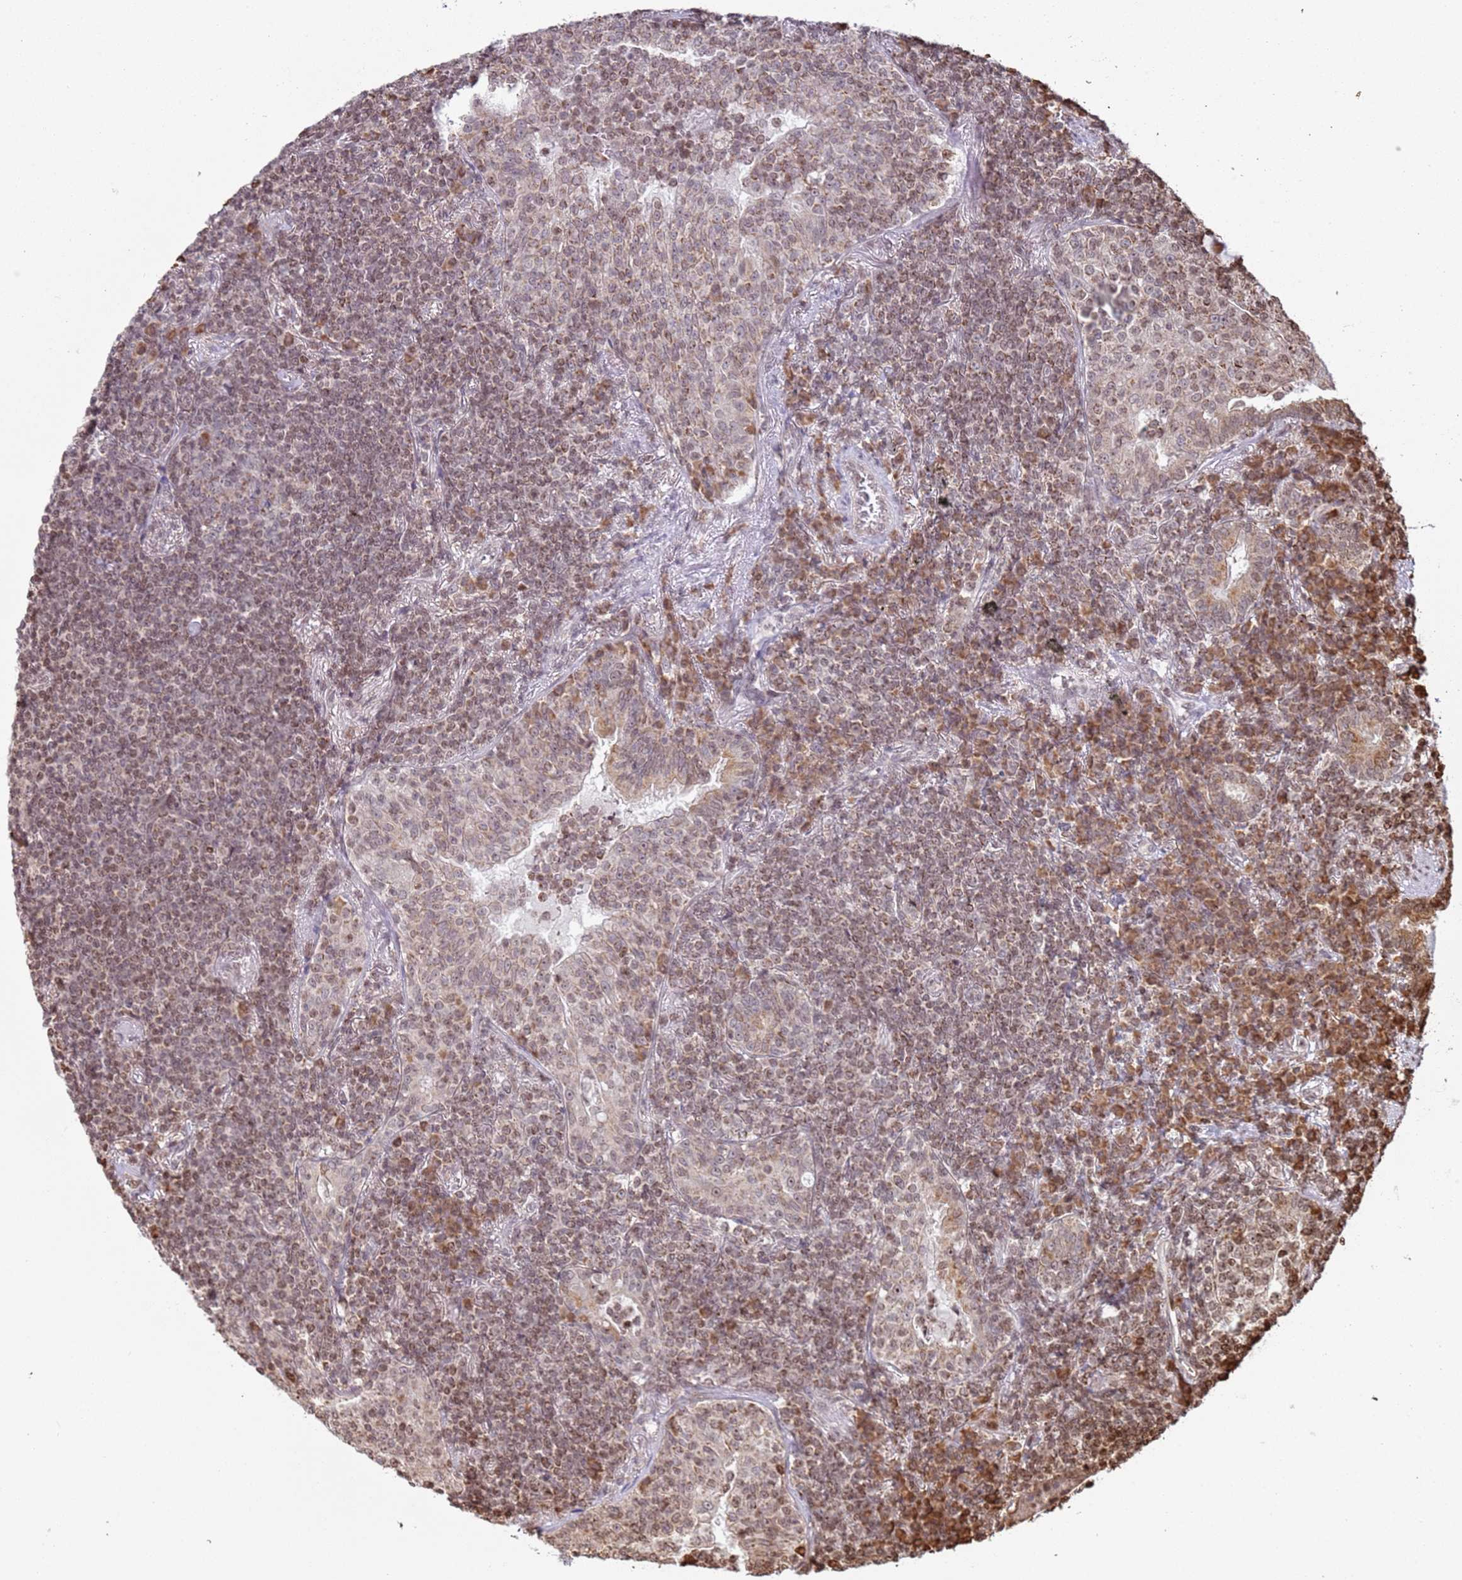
{"staining": {"intensity": "weak", "quantity": ">75%", "location": "cytoplasmic/membranous,nuclear"}, "tissue": "lymphoma", "cell_type": "Tumor cells", "image_type": "cancer", "snomed": [{"axis": "morphology", "description": "Malignant lymphoma, non-Hodgkin's type, Low grade"}, {"axis": "topography", "description": "Lung"}], "caption": "IHC (DAB (3,3'-diaminobenzidine)) staining of low-grade malignant lymphoma, non-Hodgkin's type demonstrates weak cytoplasmic/membranous and nuclear protein positivity in approximately >75% of tumor cells.", "gene": "SCAF1", "patient": {"sex": "female", "age": 71}}